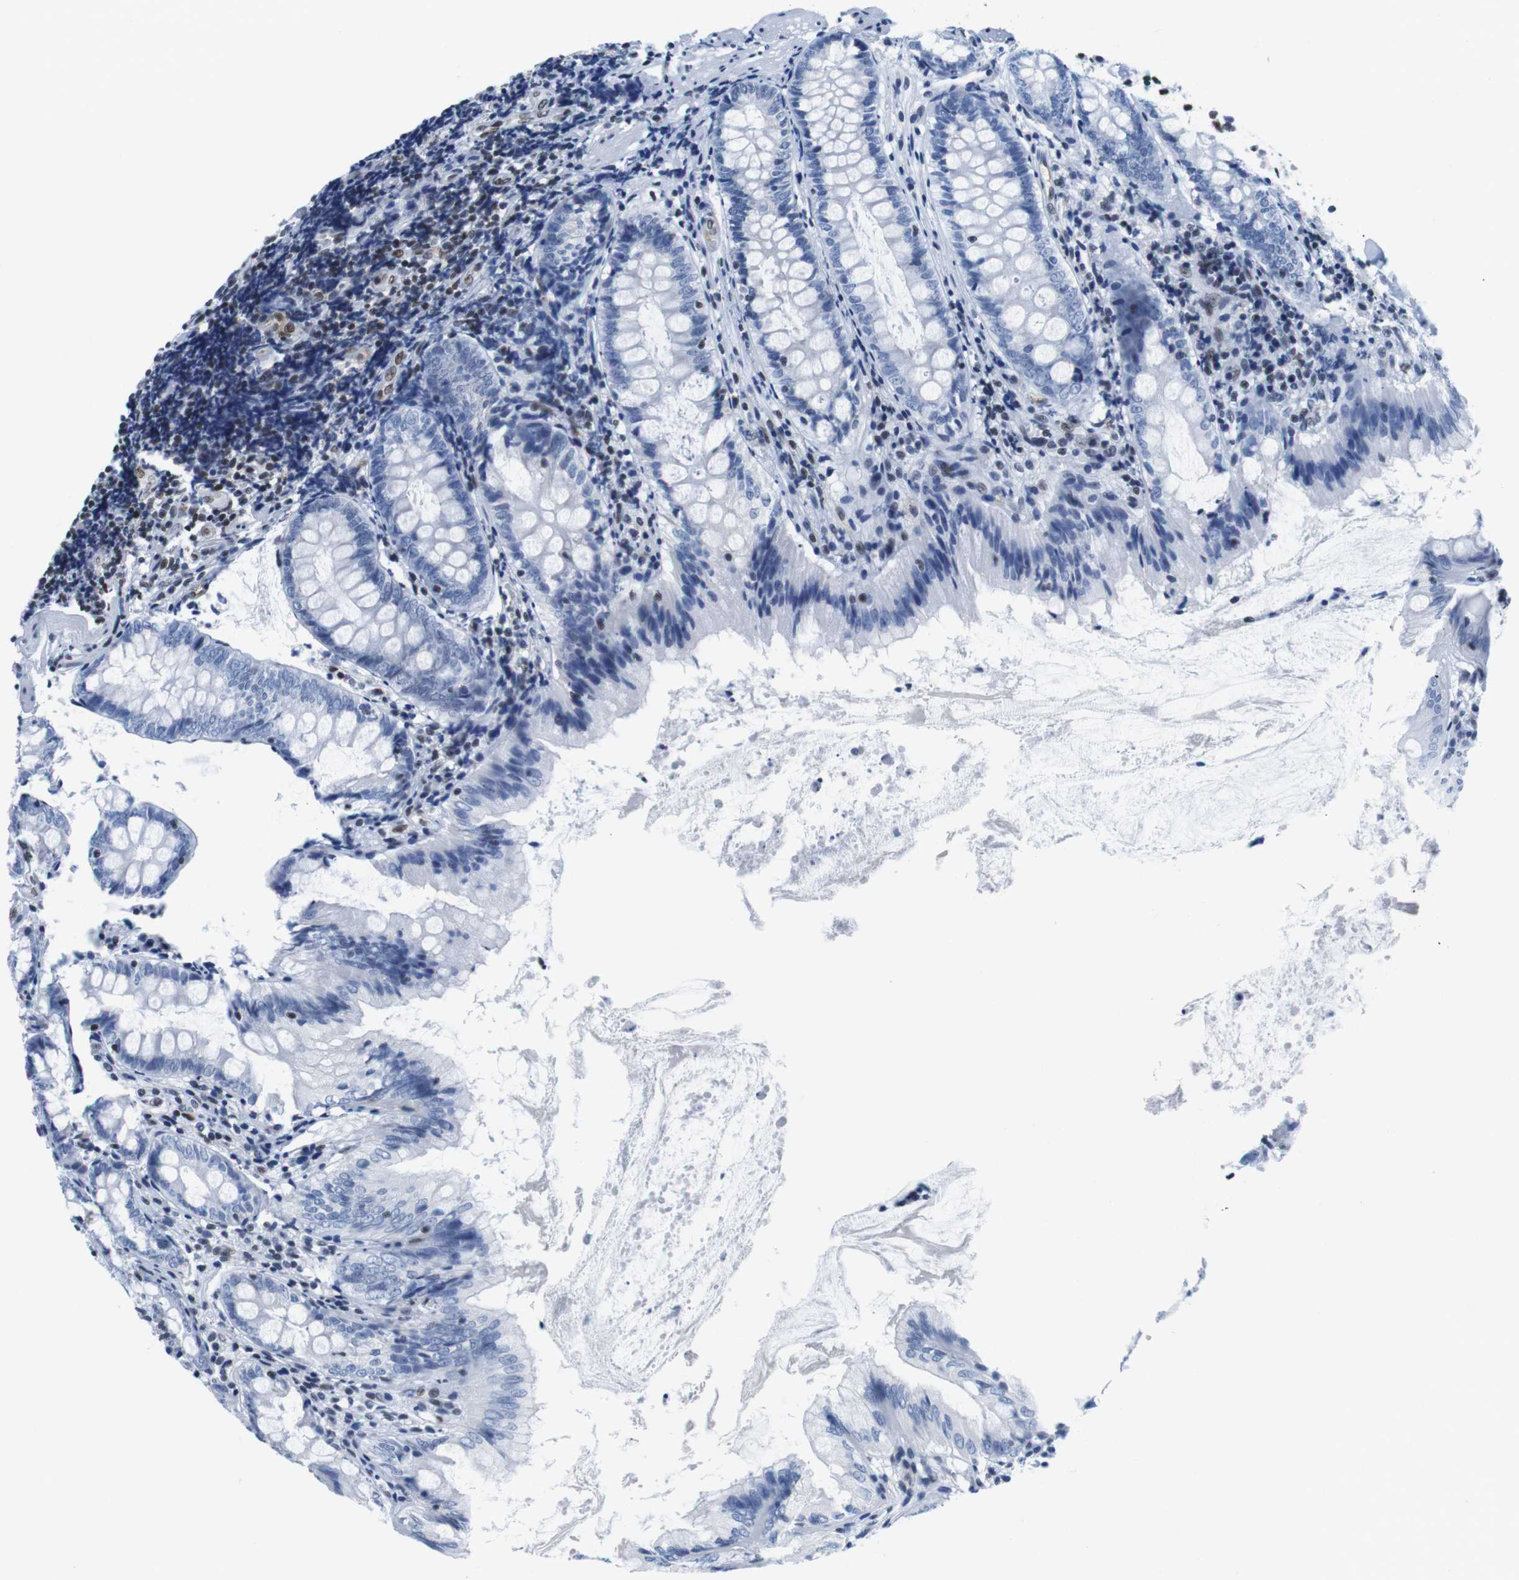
{"staining": {"intensity": "negative", "quantity": "none", "location": "none"}, "tissue": "appendix", "cell_type": "Glandular cells", "image_type": "normal", "snomed": [{"axis": "morphology", "description": "Normal tissue, NOS"}, {"axis": "topography", "description": "Appendix"}], "caption": "Immunohistochemistry (IHC) histopathology image of normal appendix: appendix stained with DAB exhibits no significant protein positivity in glandular cells.", "gene": "IFI16", "patient": {"sex": "female", "age": 77}}